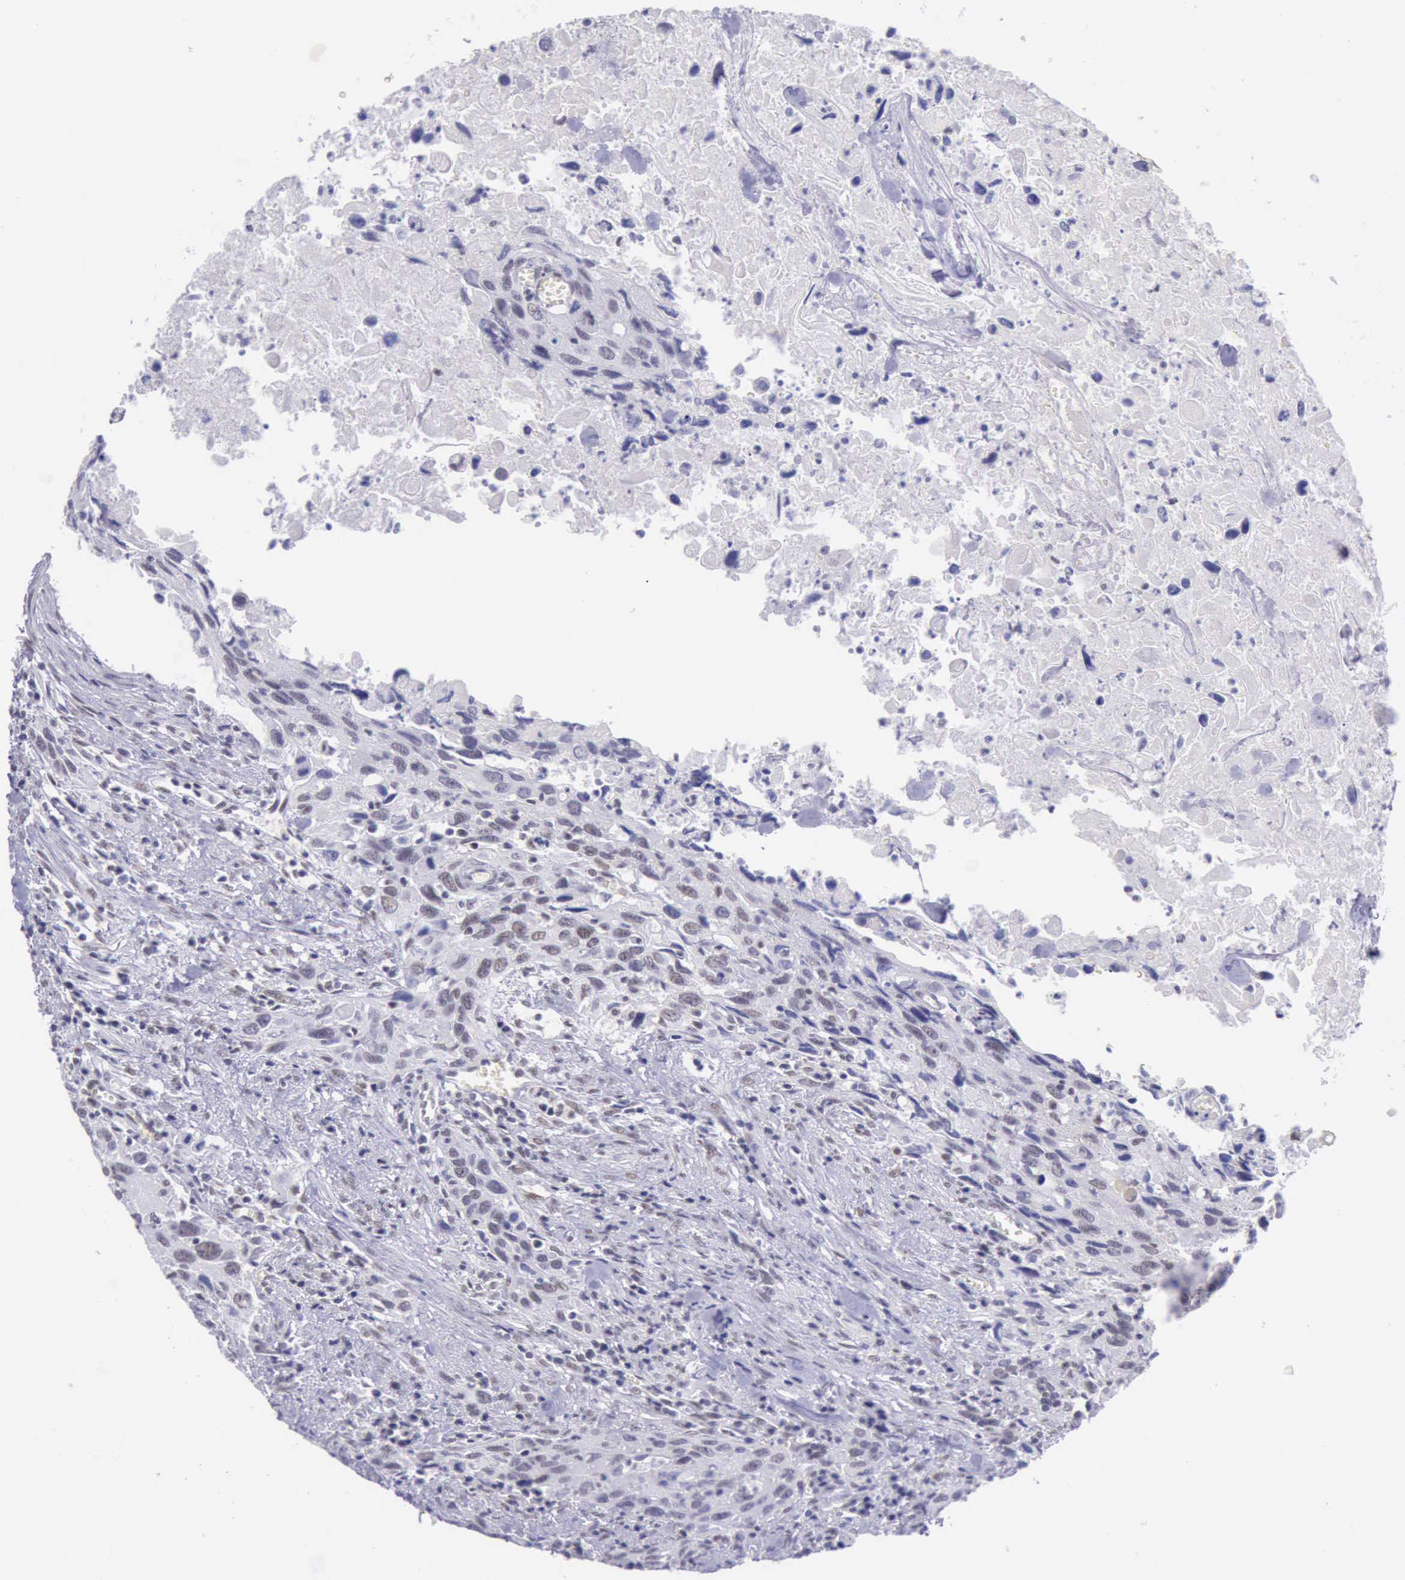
{"staining": {"intensity": "weak", "quantity": "<25%", "location": "nuclear"}, "tissue": "urothelial cancer", "cell_type": "Tumor cells", "image_type": "cancer", "snomed": [{"axis": "morphology", "description": "Urothelial carcinoma, High grade"}, {"axis": "topography", "description": "Urinary bladder"}], "caption": "There is no significant staining in tumor cells of urothelial cancer.", "gene": "EP300", "patient": {"sex": "male", "age": 71}}